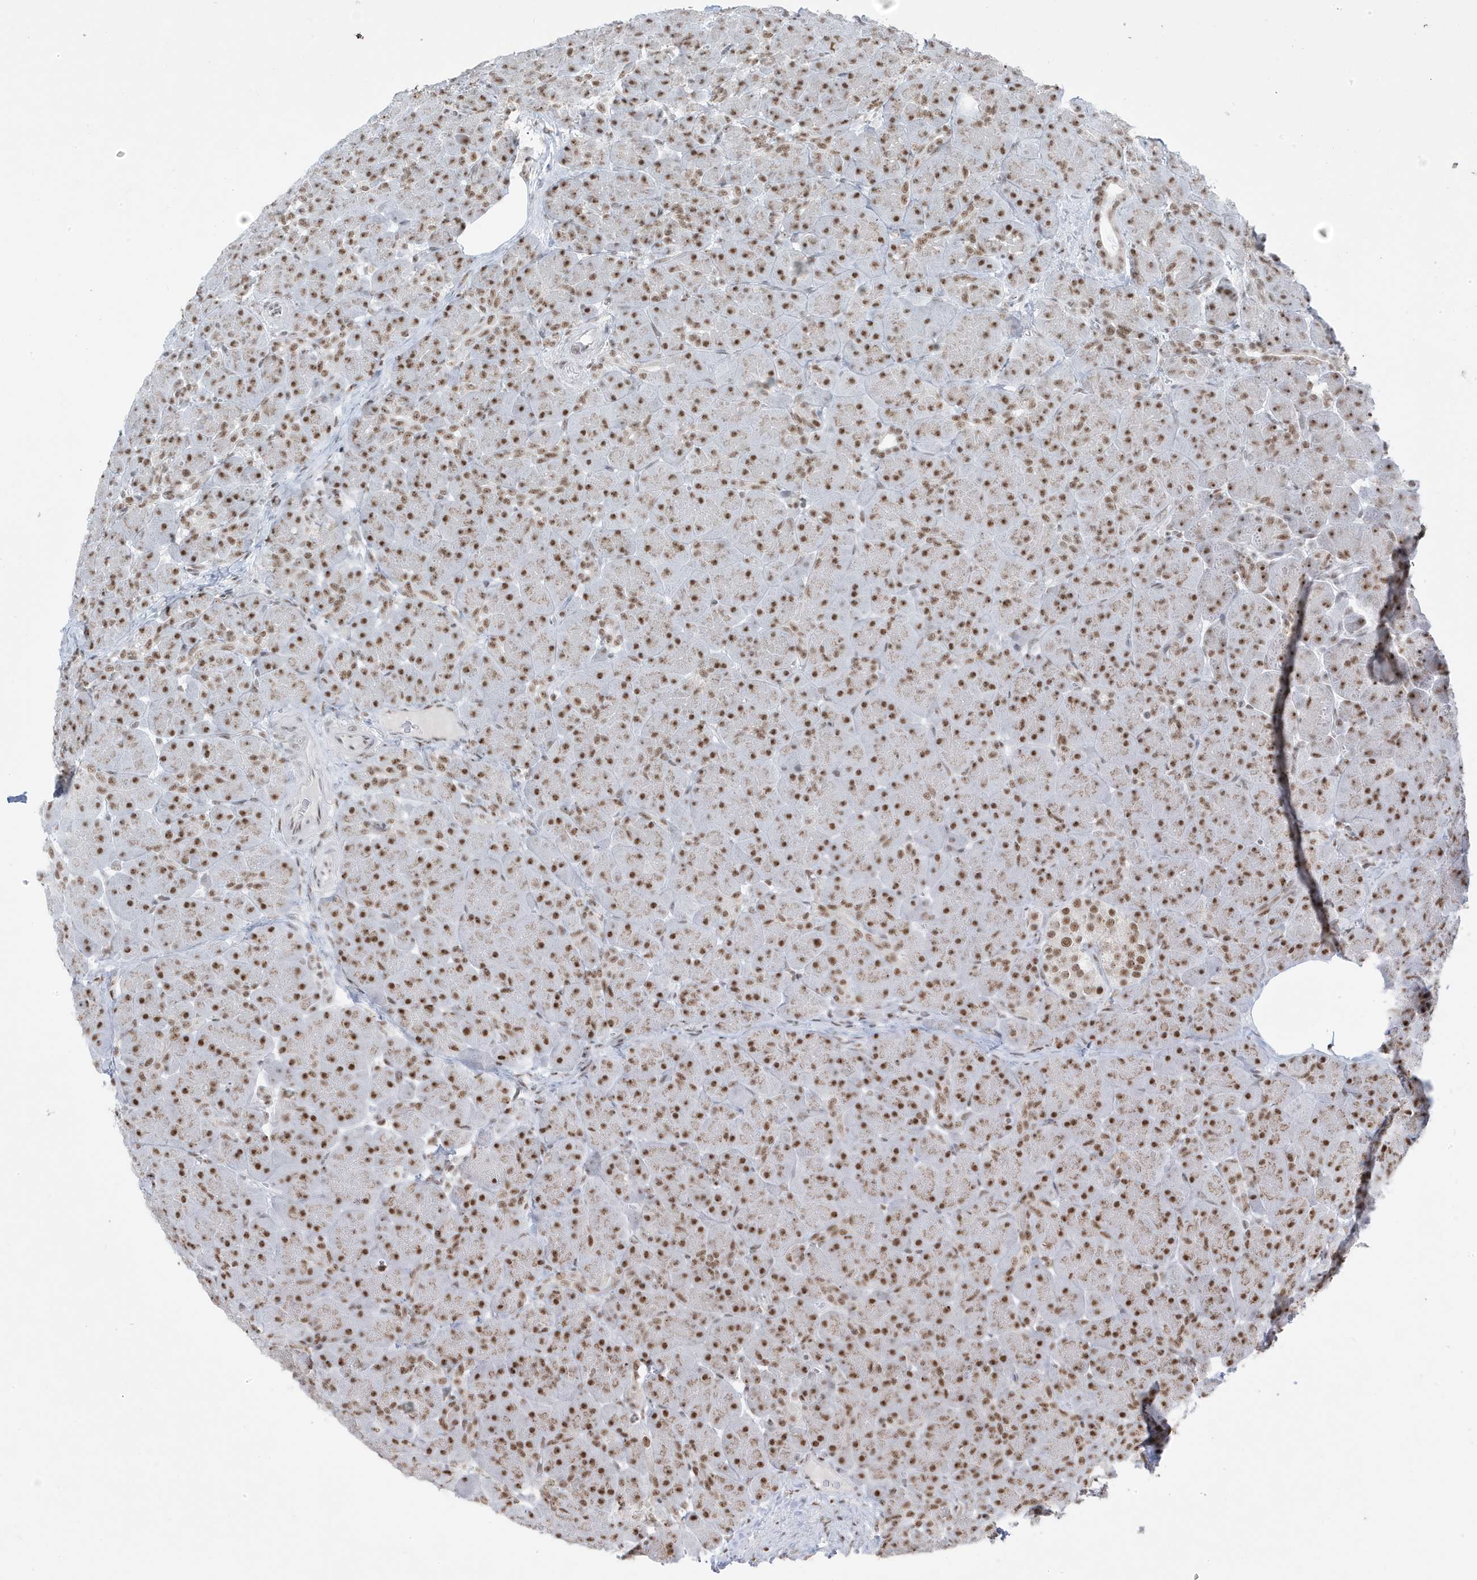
{"staining": {"intensity": "strong", "quantity": ">75%", "location": "nuclear"}, "tissue": "pancreas", "cell_type": "Exocrine glandular cells", "image_type": "normal", "snomed": [{"axis": "morphology", "description": "Normal tissue, NOS"}, {"axis": "topography", "description": "Pancreas"}], "caption": "This is a histology image of immunohistochemistry staining of benign pancreas, which shows strong expression in the nuclear of exocrine glandular cells.", "gene": "MTREX", "patient": {"sex": "male", "age": 66}}